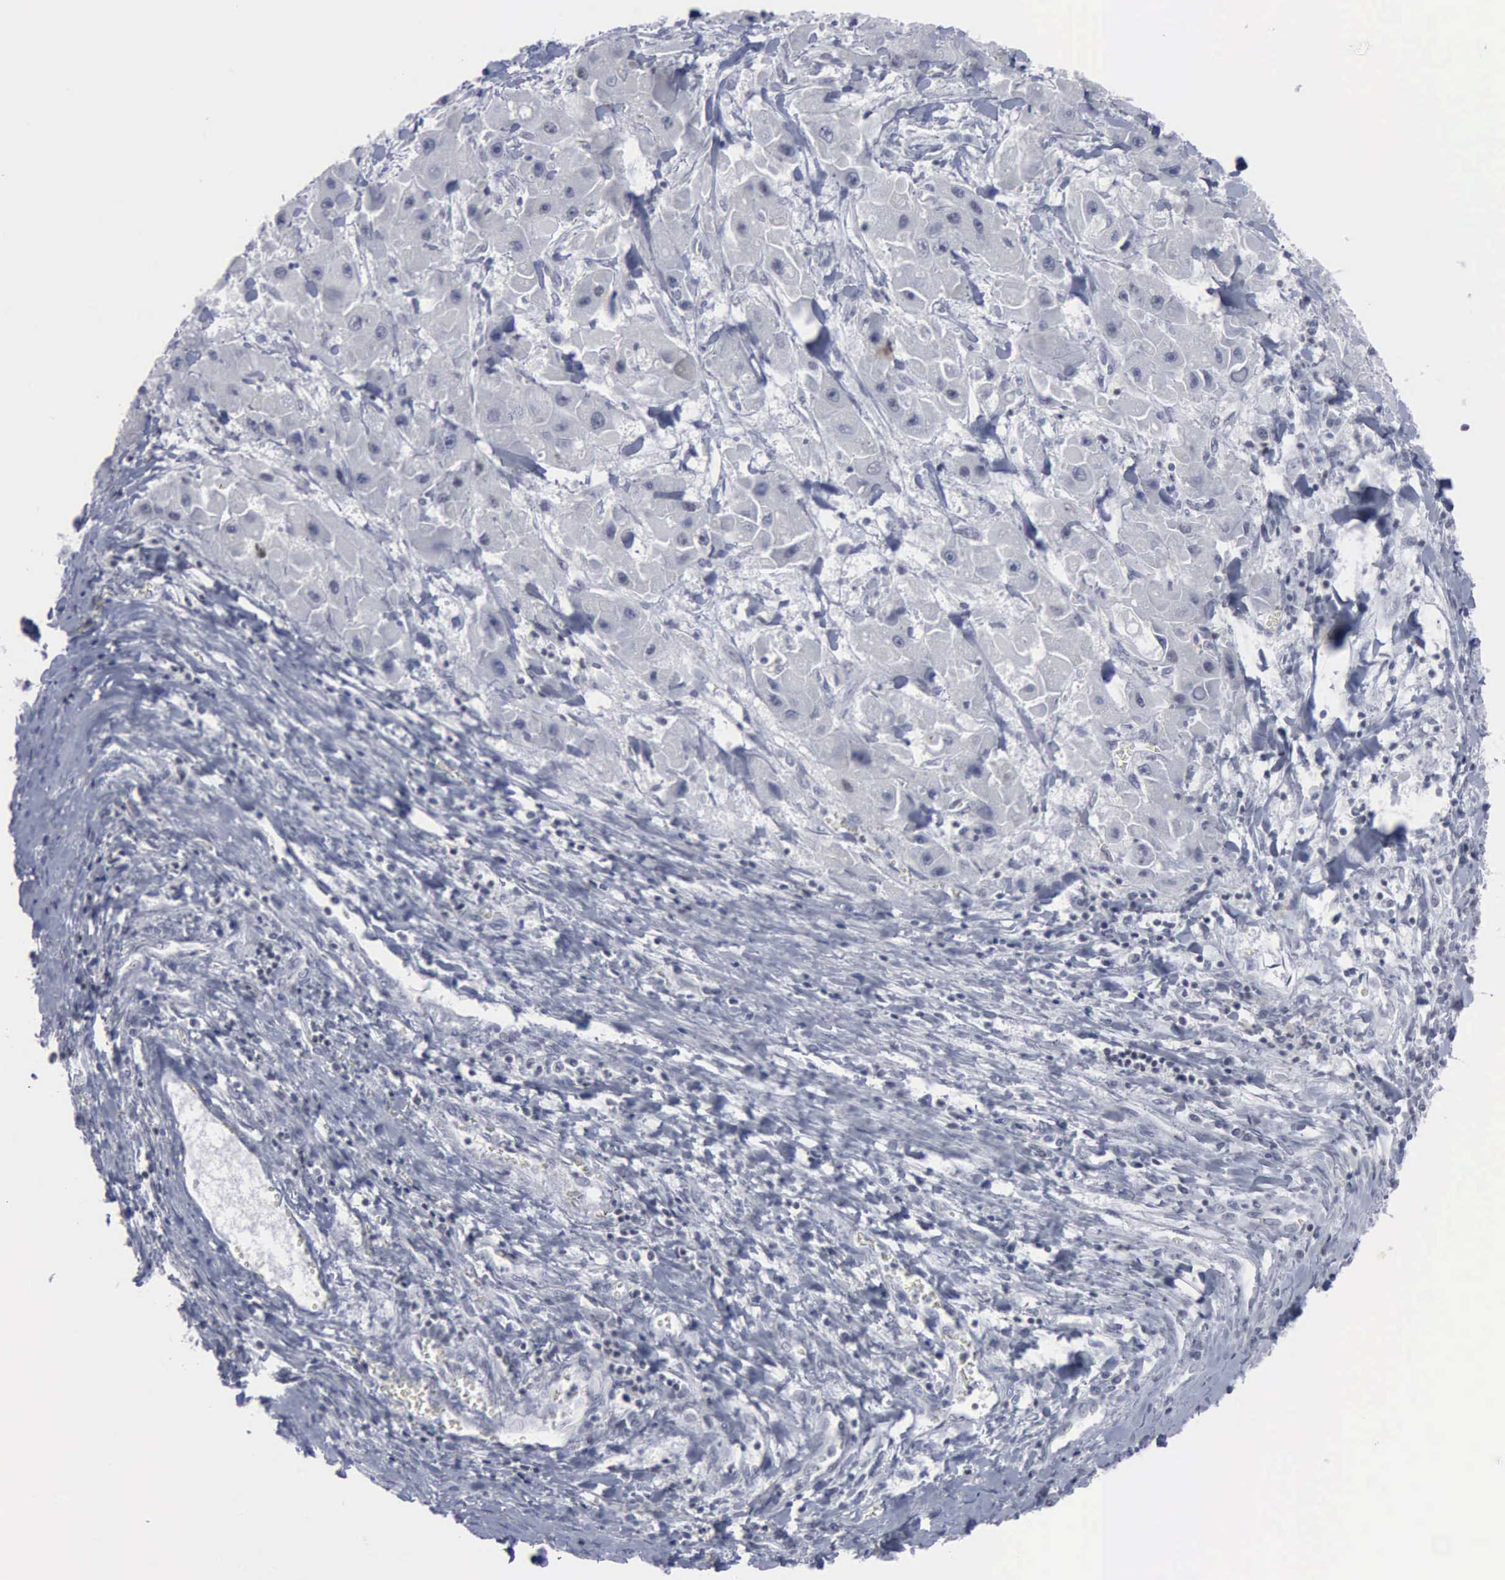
{"staining": {"intensity": "negative", "quantity": "none", "location": "none"}, "tissue": "liver cancer", "cell_type": "Tumor cells", "image_type": "cancer", "snomed": [{"axis": "morphology", "description": "Carcinoma, Hepatocellular, NOS"}, {"axis": "topography", "description": "Liver"}], "caption": "There is no significant expression in tumor cells of hepatocellular carcinoma (liver).", "gene": "XPA", "patient": {"sex": "male", "age": 24}}